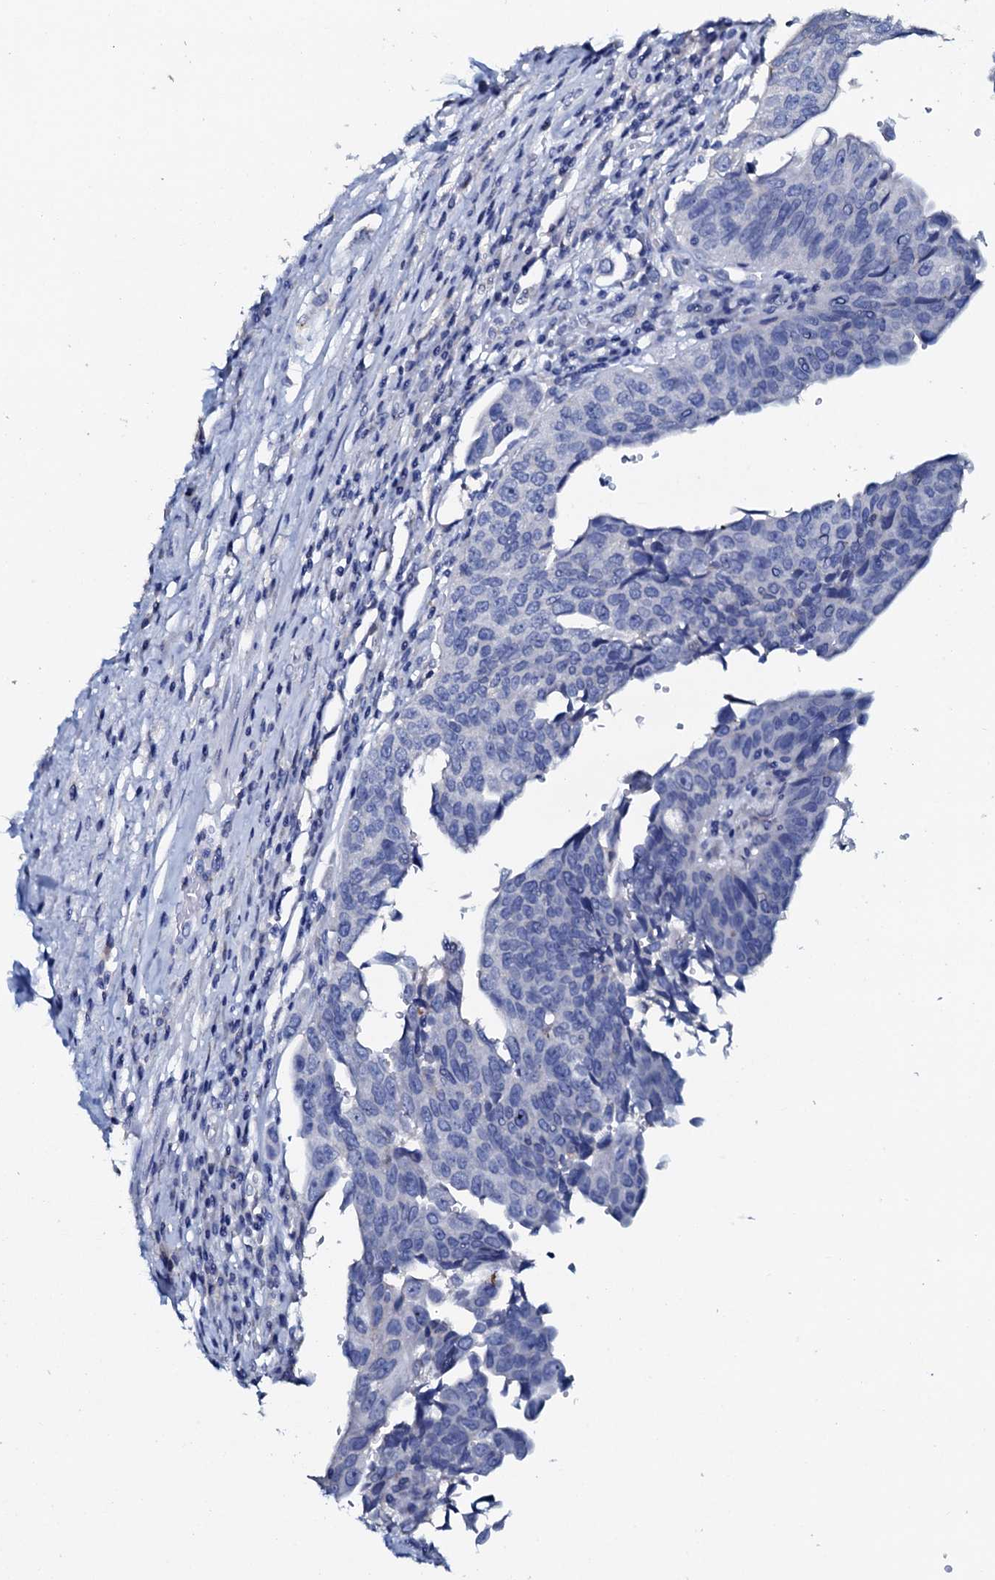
{"staining": {"intensity": "negative", "quantity": "none", "location": "none"}, "tissue": "urothelial cancer", "cell_type": "Tumor cells", "image_type": "cancer", "snomed": [{"axis": "morphology", "description": "Urothelial carcinoma, High grade"}, {"axis": "topography", "description": "Urinary bladder"}], "caption": "Tumor cells show no significant staining in high-grade urothelial carcinoma.", "gene": "AMER2", "patient": {"sex": "female", "age": 80}}